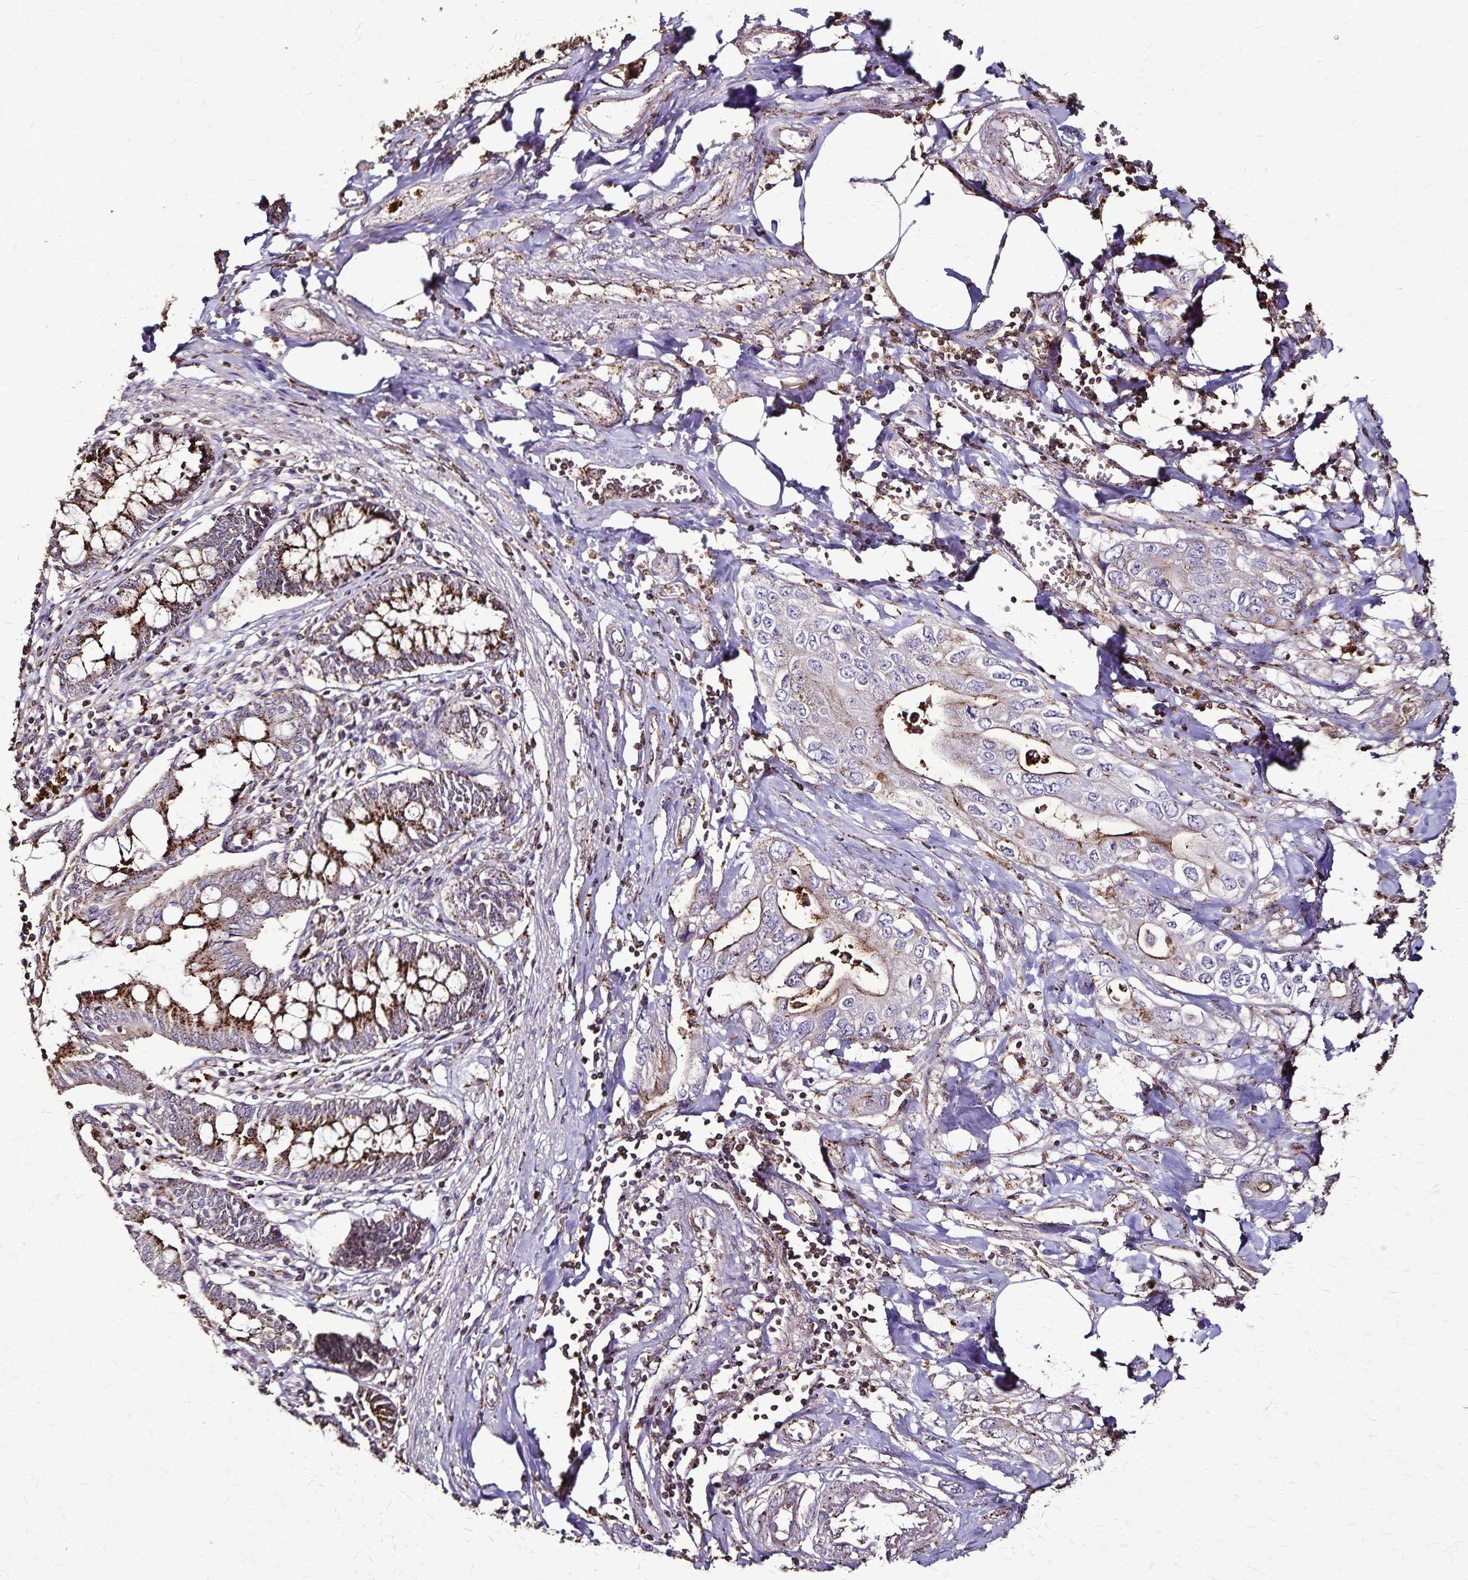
{"staining": {"intensity": "weak", "quantity": "25%-75%", "location": "cytoplasmic/membranous"}, "tissue": "pancreatic cancer", "cell_type": "Tumor cells", "image_type": "cancer", "snomed": [{"axis": "morphology", "description": "Adenocarcinoma, NOS"}, {"axis": "topography", "description": "Pancreas"}], "caption": "Tumor cells show low levels of weak cytoplasmic/membranous positivity in about 25%-75% of cells in pancreatic cancer. (DAB IHC, brown staining for protein, blue staining for nuclei).", "gene": "CHMP1B", "patient": {"sex": "female", "age": 63}}